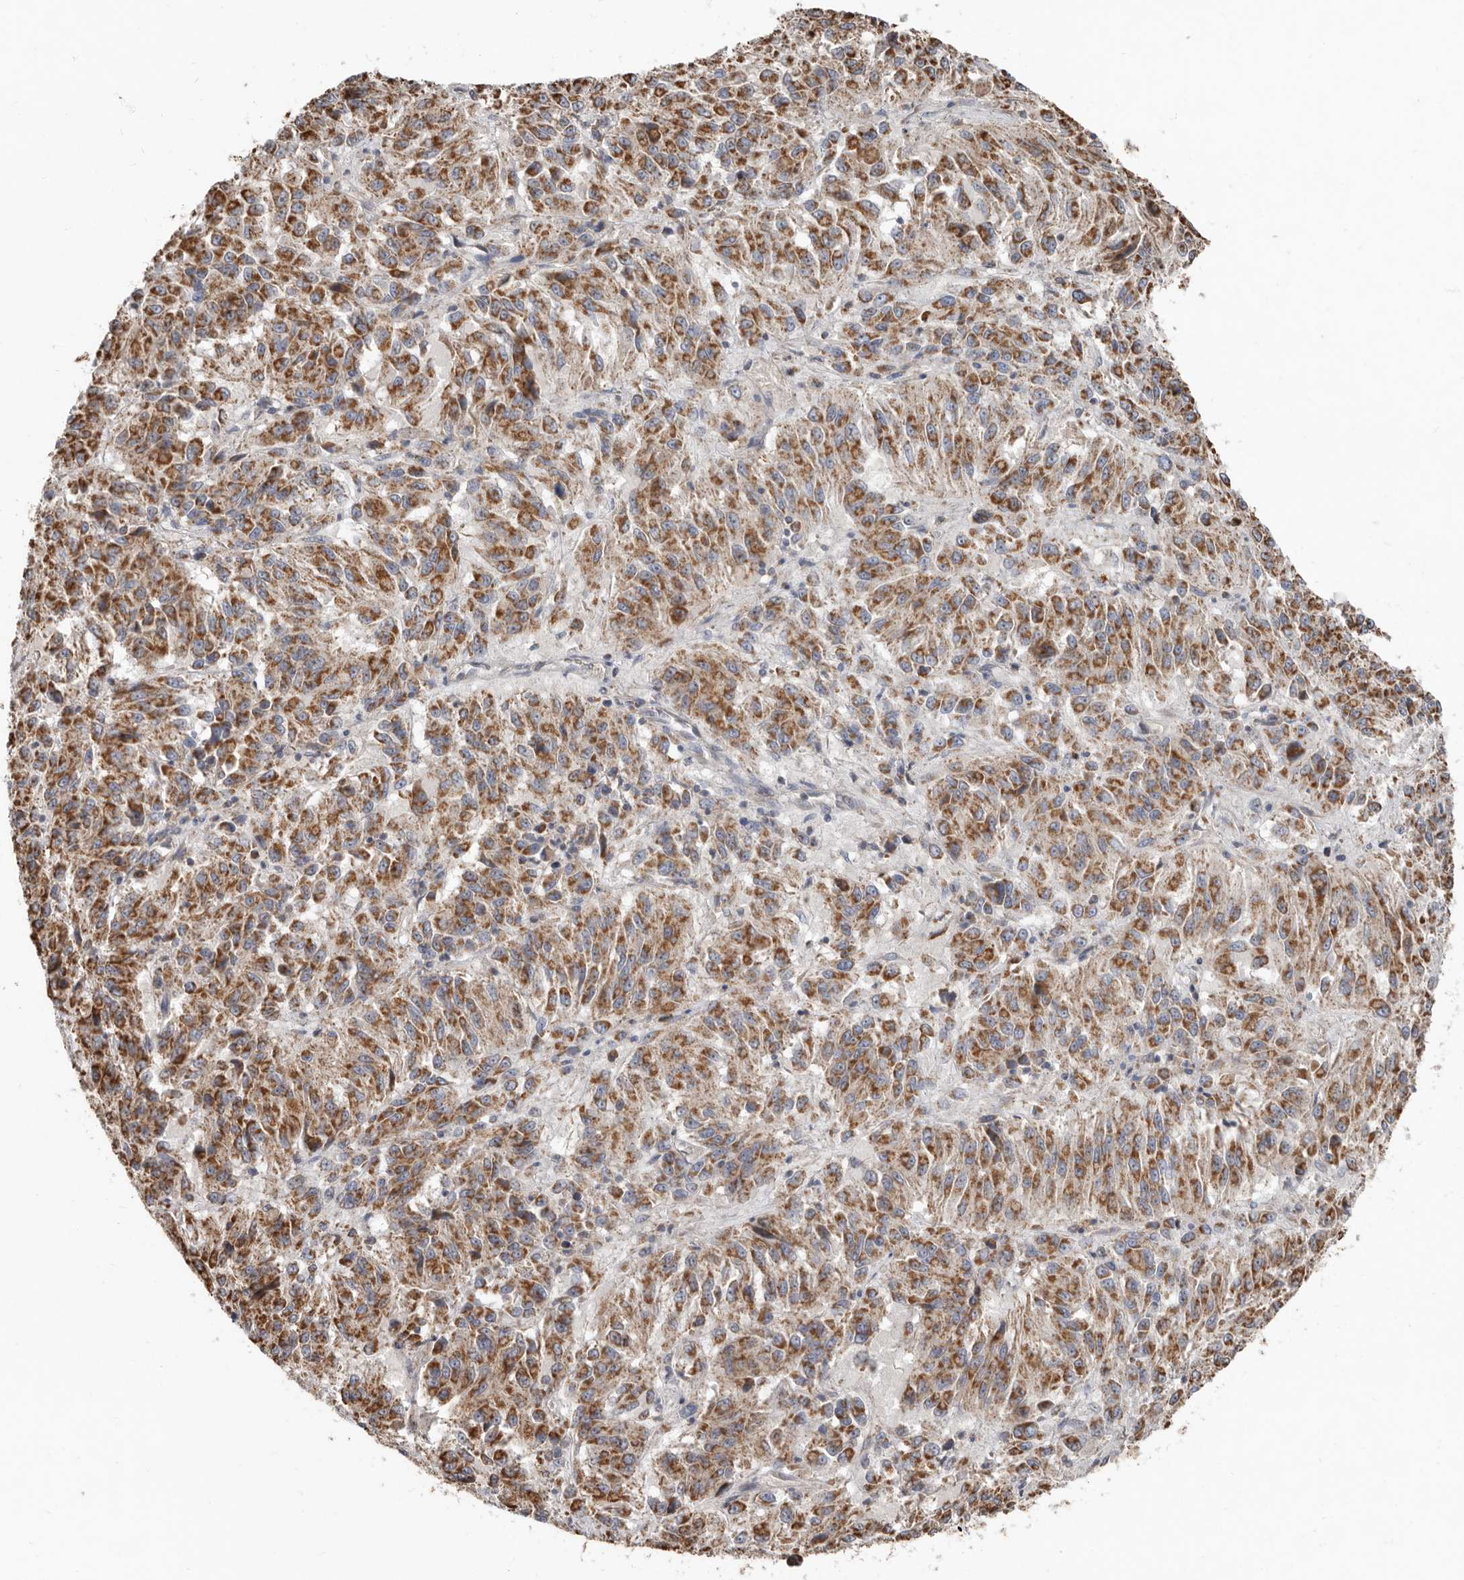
{"staining": {"intensity": "moderate", "quantity": ">75%", "location": "cytoplasmic/membranous"}, "tissue": "melanoma", "cell_type": "Tumor cells", "image_type": "cancer", "snomed": [{"axis": "morphology", "description": "Malignant melanoma, Metastatic site"}, {"axis": "topography", "description": "Lung"}], "caption": "A medium amount of moderate cytoplasmic/membranous positivity is identified in approximately >75% of tumor cells in malignant melanoma (metastatic site) tissue.", "gene": "KIF26B", "patient": {"sex": "male", "age": 64}}